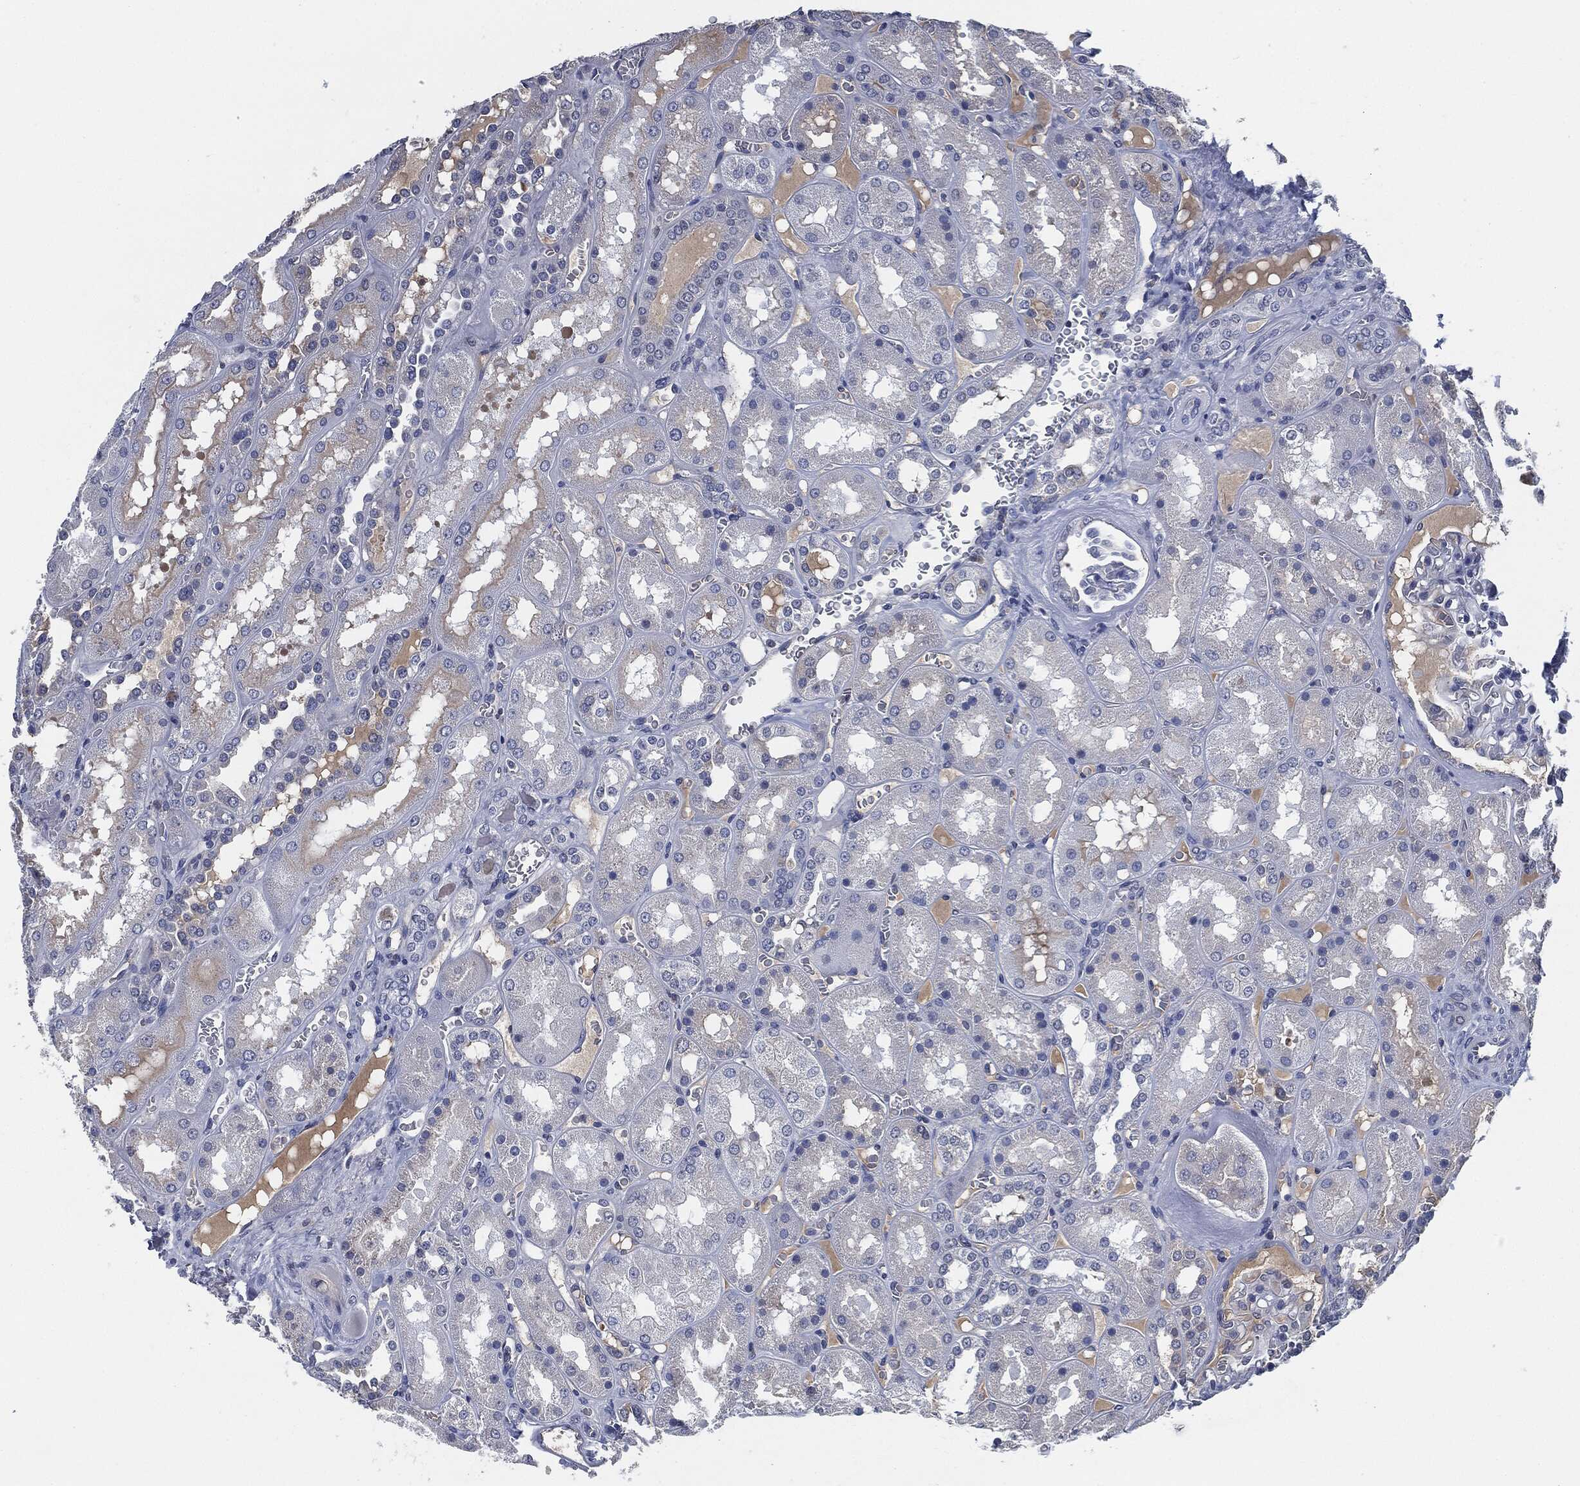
{"staining": {"intensity": "negative", "quantity": "none", "location": "none"}, "tissue": "kidney", "cell_type": "Cells in glomeruli", "image_type": "normal", "snomed": [{"axis": "morphology", "description": "Normal tissue, NOS"}, {"axis": "topography", "description": "Kidney"}], "caption": "The photomicrograph exhibits no staining of cells in glomeruli in unremarkable kidney. The staining was performed using DAB to visualize the protein expression in brown, while the nuclei were stained in blue with hematoxylin (Magnification: 20x).", "gene": "IL2RG", "patient": {"sex": "male", "age": 73}}